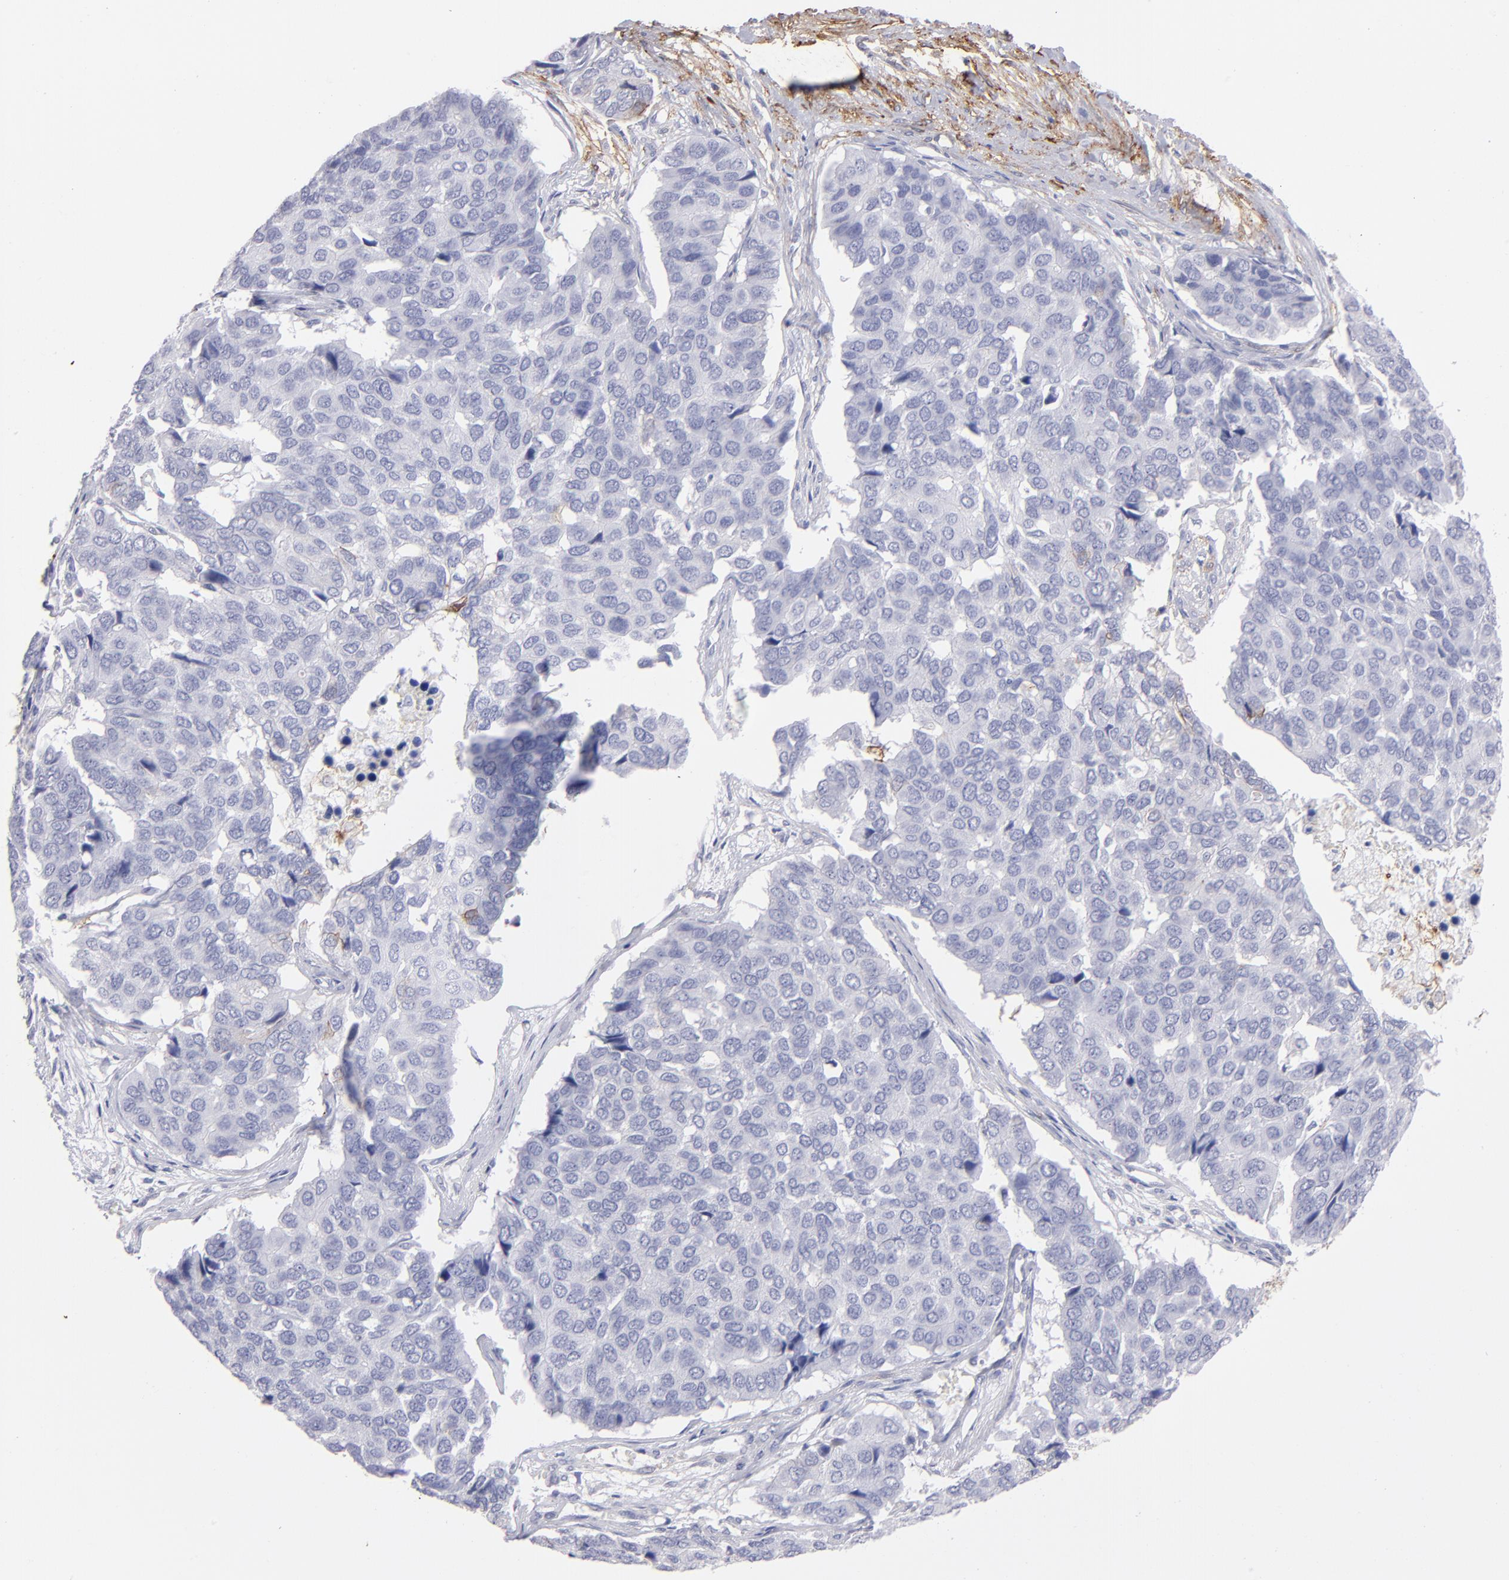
{"staining": {"intensity": "negative", "quantity": "none", "location": "none"}, "tissue": "pancreatic cancer", "cell_type": "Tumor cells", "image_type": "cancer", "snomed": [{"axis": "morphology", "description": "Adenocarcinoma, NOS"}, {"axis": "topography", "description": "Pancreas"}], "caption": "Pancreatic cancer (adenocarcinoma) was stained to show a protein in brown. There is no significant positivity in tumor cells.", "gene": "AHNAK2", "patient": {"sex": "male", "age": 50}}